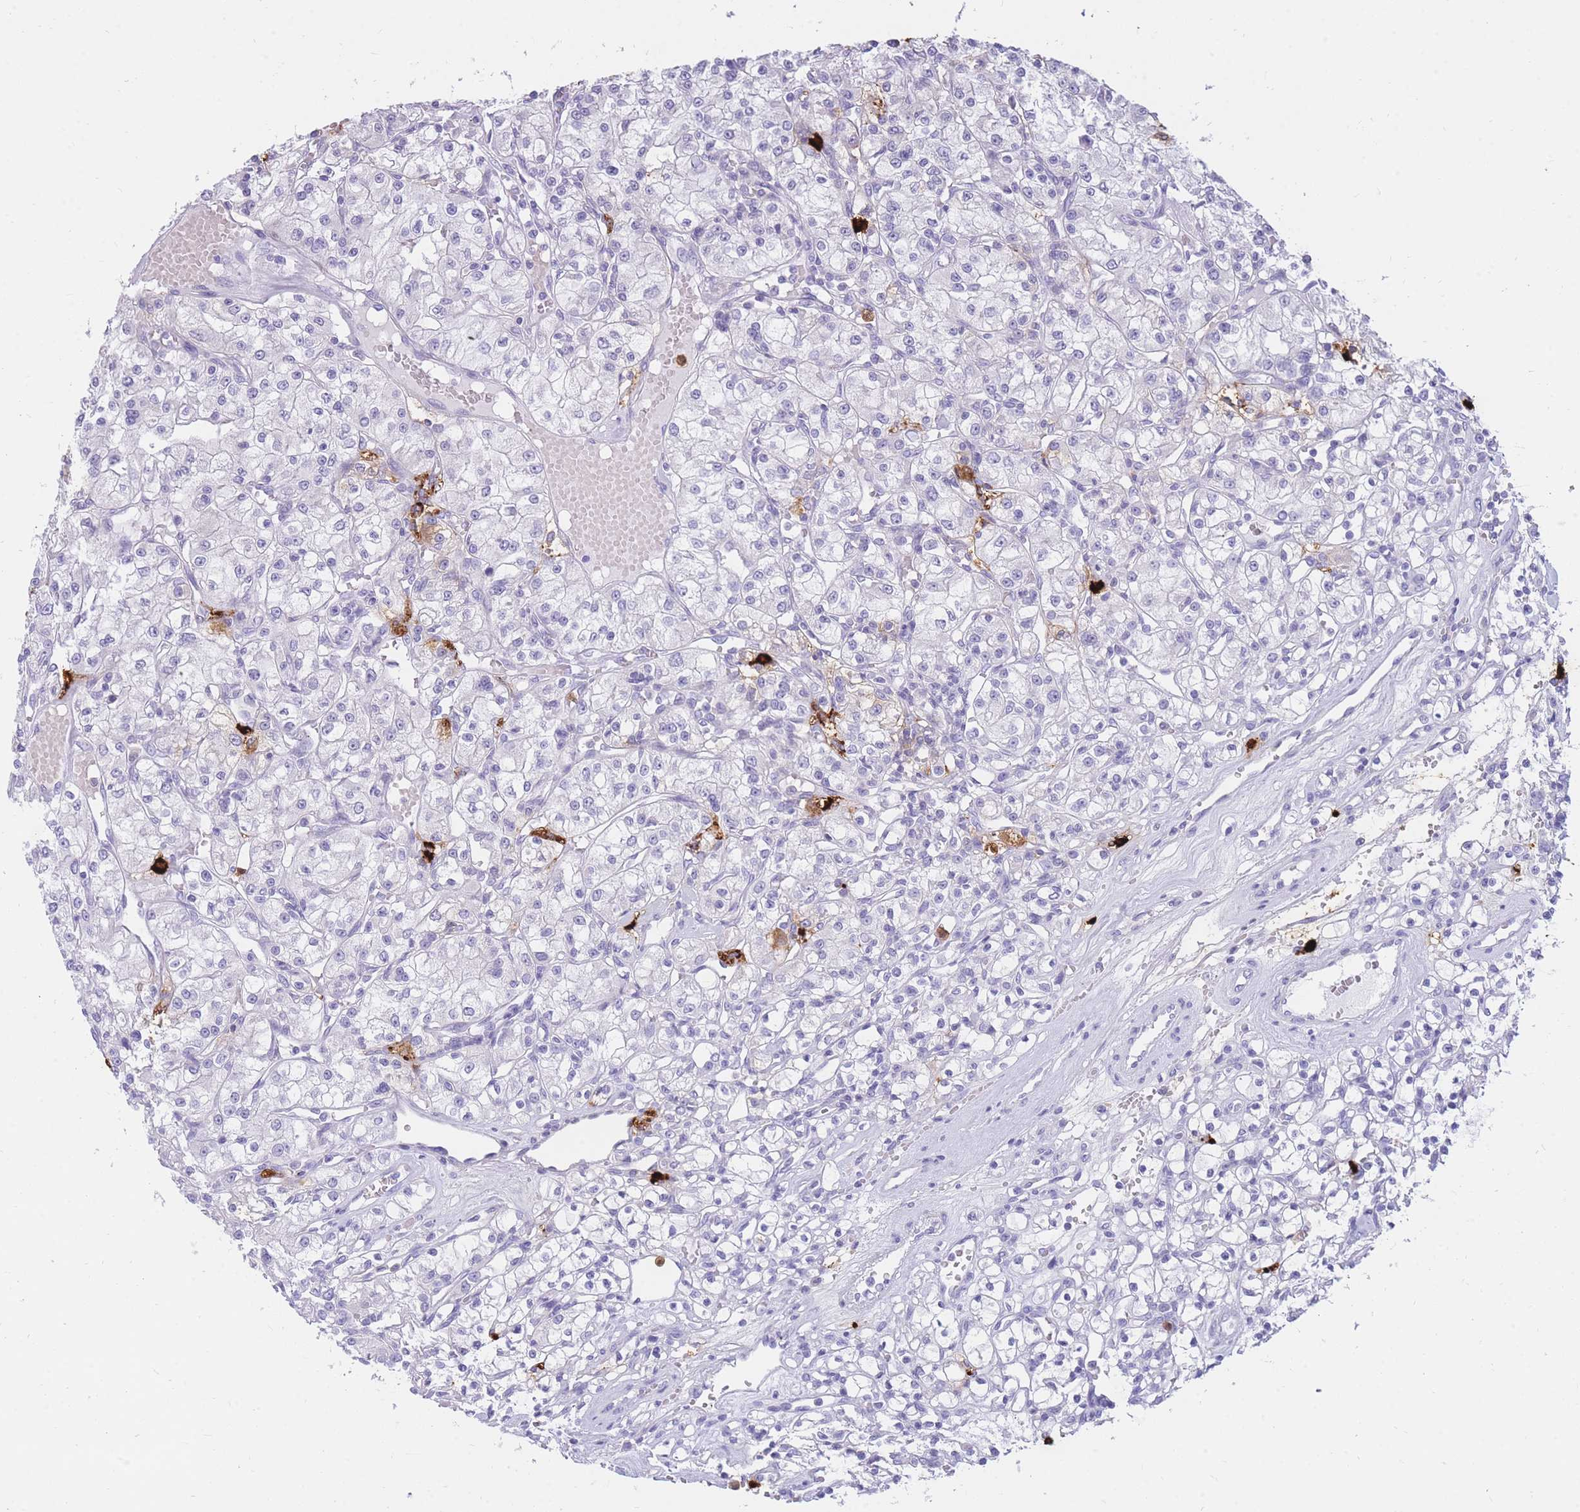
{"staining": {"intensity": "negative", "quantity": "none", "location": "none"}, "tissue": "renal cancer", "cell_type": "Tumor cells", "image_type": "cancer", "snomed": [{"axis": "morphology", "description": "Adenocarcinoma, NOS"}, {"axis": "topography", "description": "Kidney"}], "caption": "Tumor cells are negative for protein expression in human renal cancer (adenocarcinoma). (DAB IHC, high magnification).", "gene": "TPSAB1", "patient": {"sex": "female", "age": 59}}